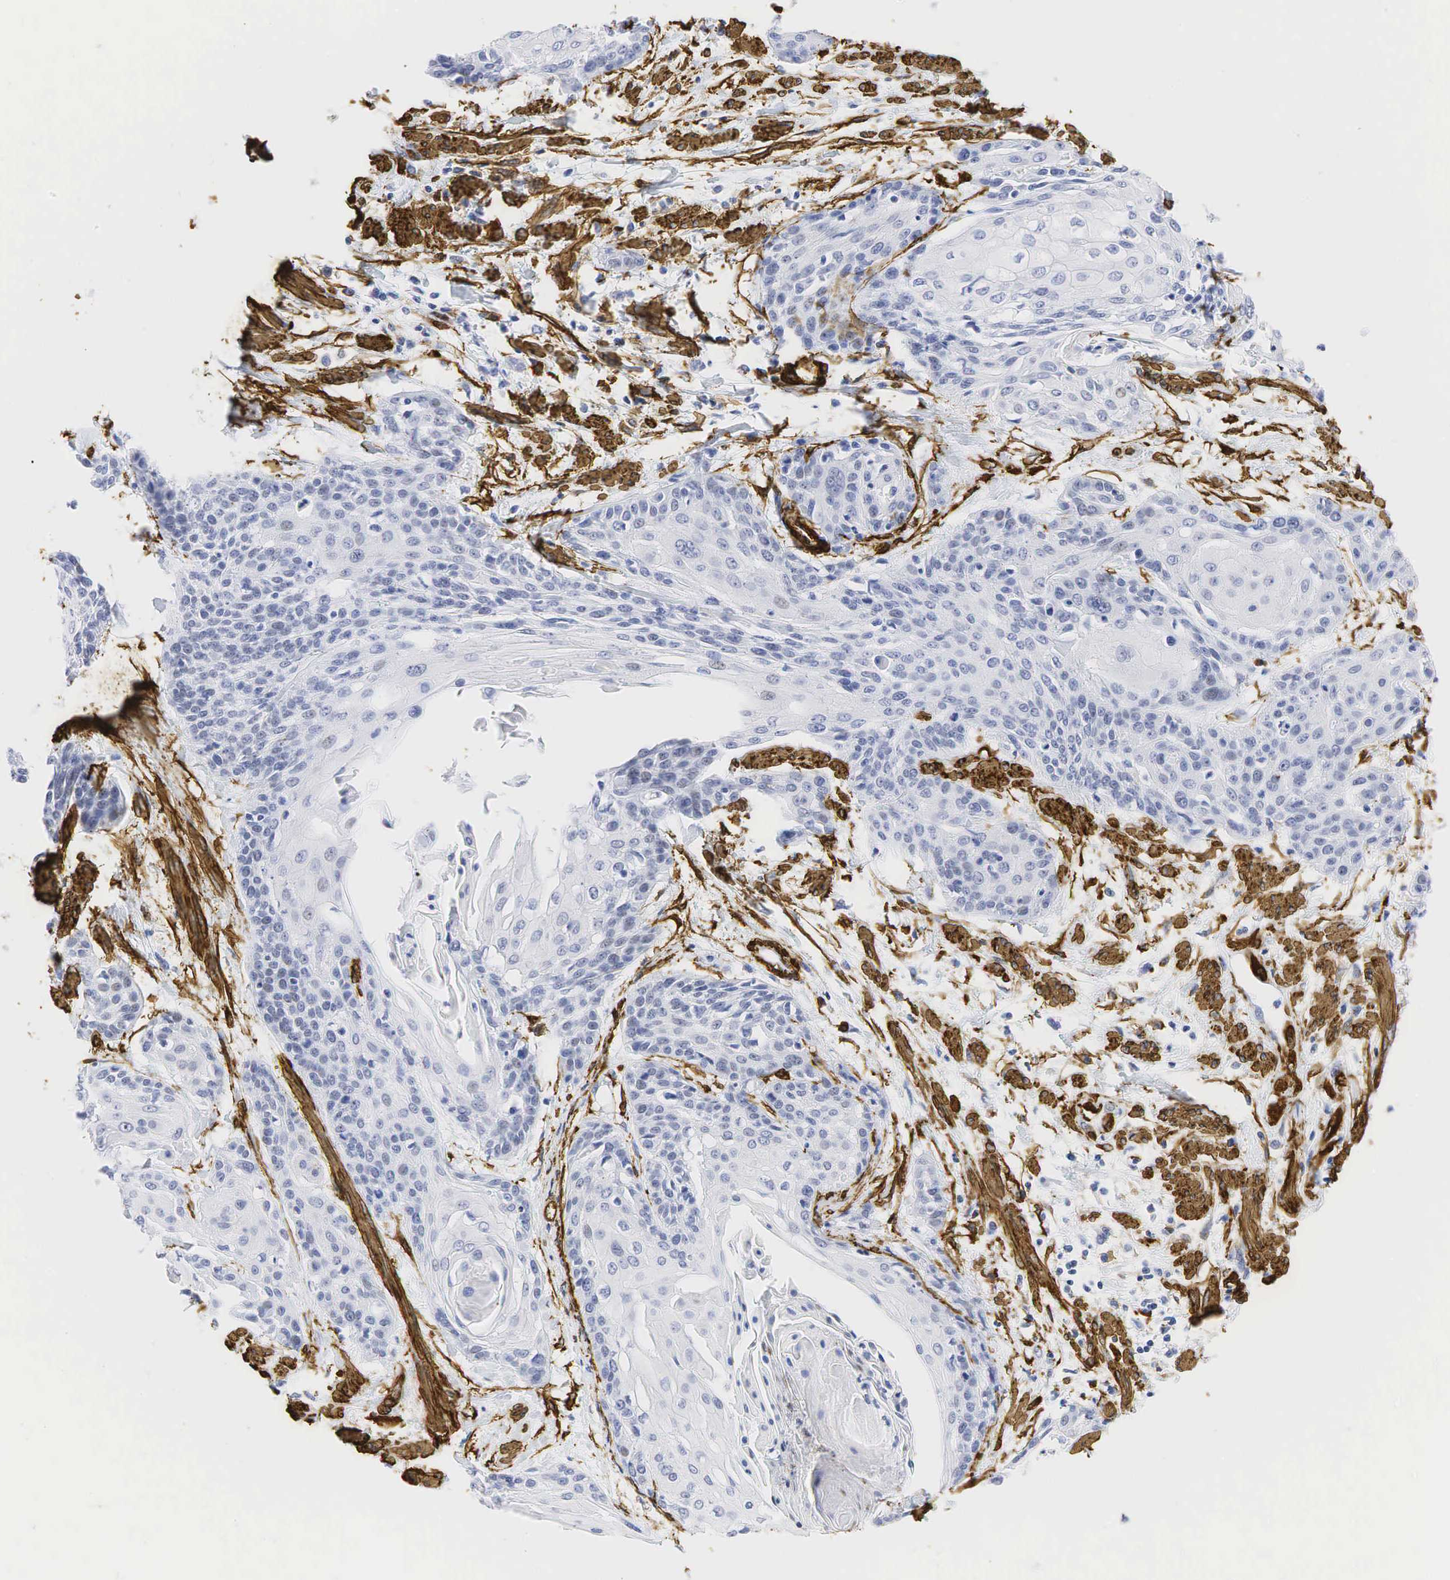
{"staining": {"intensity": "weak", "quantity": "<25%", "location": "nuclear"}, "tissue": "cervical cancer", "cell_type": "Tumor cells", "image_type": "cancer", "snomed": [{"axis": "morphology", "description": "Squamous cell carcinoma, NOS"}, {"axis": "topography", "description": "Cervix"}], "caption": "Protein analysis of cervical cancer exhibits no significant positivity in tumor cells.", "gene": "ACTA2", "patient": {"sex": "female", "age": 57}}